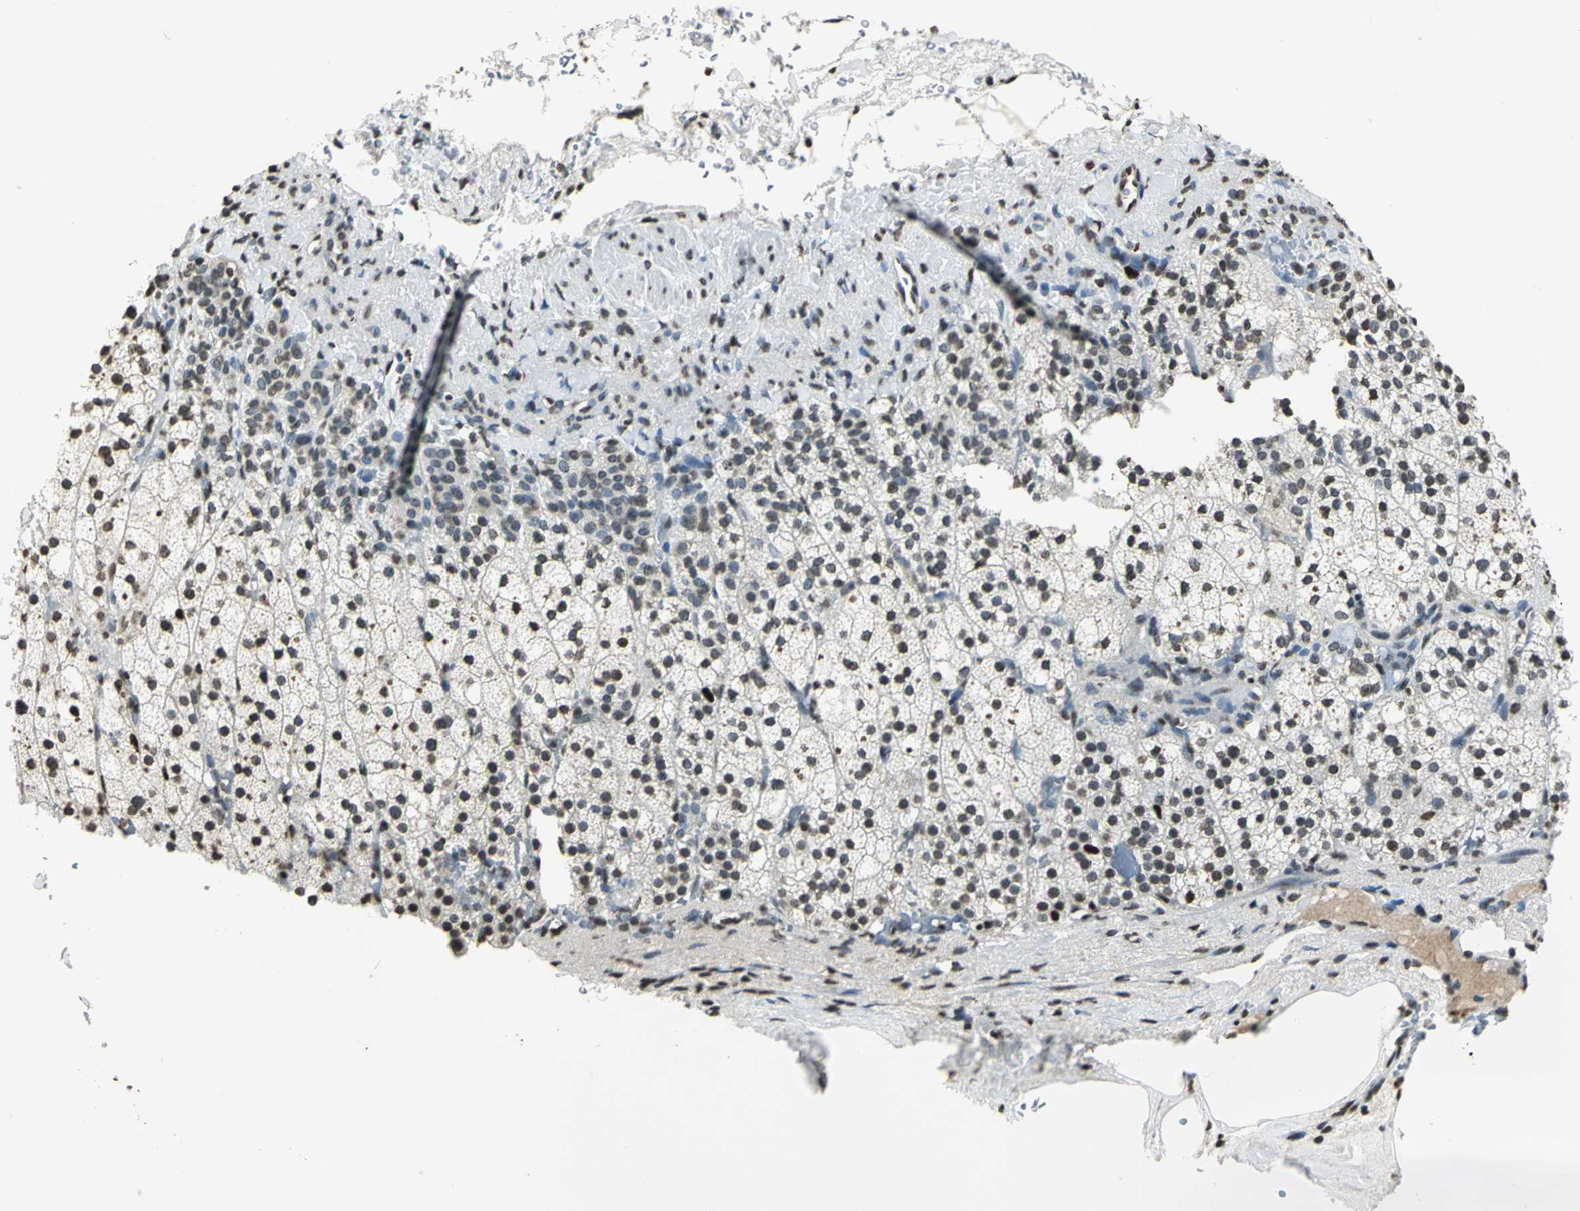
{"staining": {"intensity": "moderate", "quantity": ">75%", "location": "cytoplasmic/membranous,nuclear"}, "tissue": "adrenal gland", "cell_type": "Glandular cells", "image_type": "normal", "snomed": [{"axis": "morphology", "description": "Normal tissue, NOS"}, {"axis": "topography", "description": "Adrenal gland"}], "caption": "A medium amount of moderate cytoplasmic/membranous,nuclear staining is present in about >75% of glandular cells in normal adrenal gland.", "gene": "MCM4", "patient": {"sex": "male", "age": 35}}